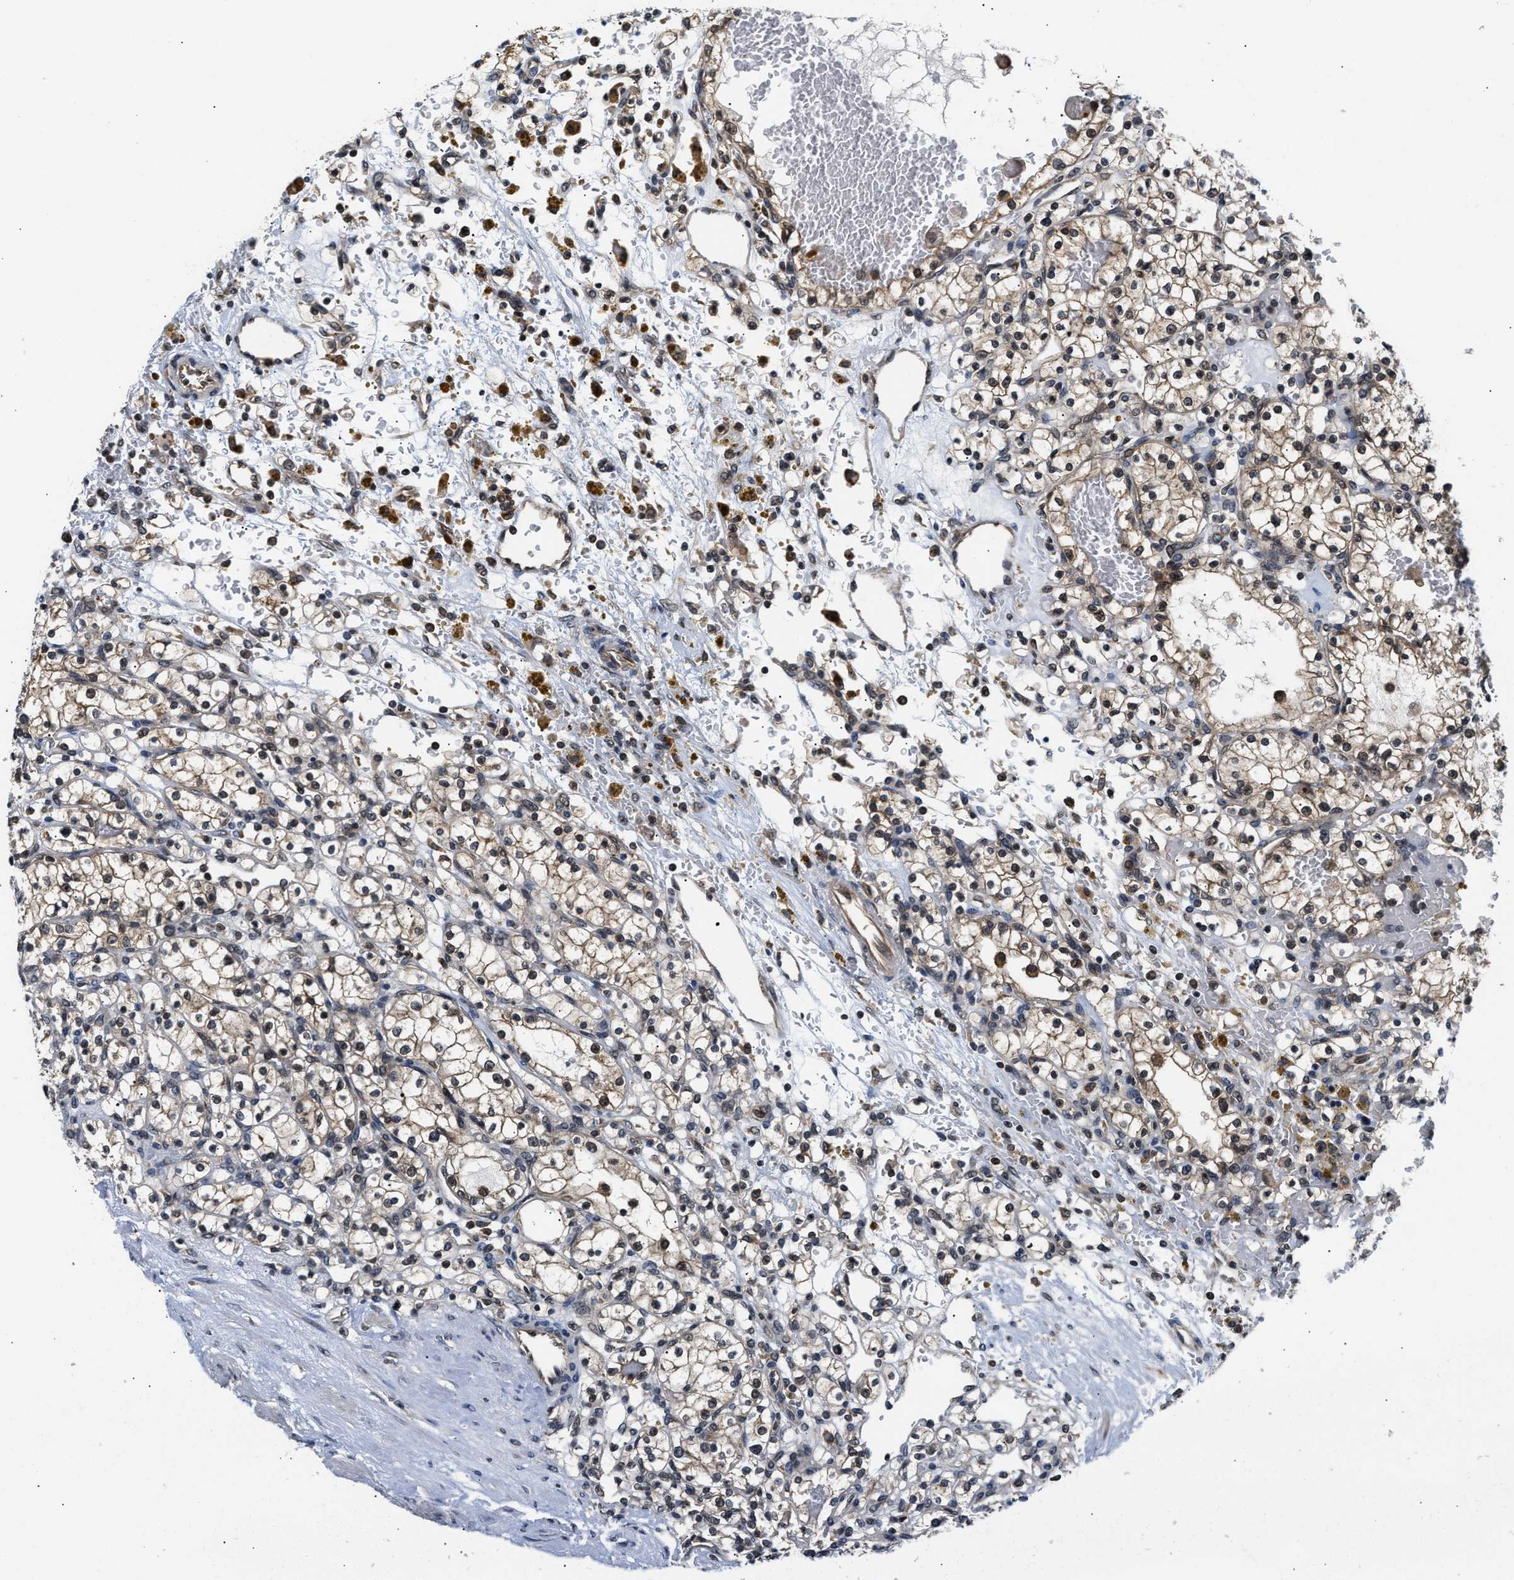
{"staining": {"intensity": "moderate", "quantity": ">75%", "location": "cytoplasmic/membranous"}, "tissue": "renal cancer", "cell_type": "Tumor cells", "image_type": "cancer", "snomed": [{"axis": "morphology", "description": "Normal tissue, NOS"}, {"axis": "morphology", "description": "Adenocarcinoma, NOS"}, {"axis": "topography", "description": "Kidney"}], "caption": "A photomicrograph of human renal cancer stained for a protein reveals moderate cytoplasmic/membranous brown staining in tumor cells.", "gene": "RAB29", "patient": {"sex": "female", "age": 55}}